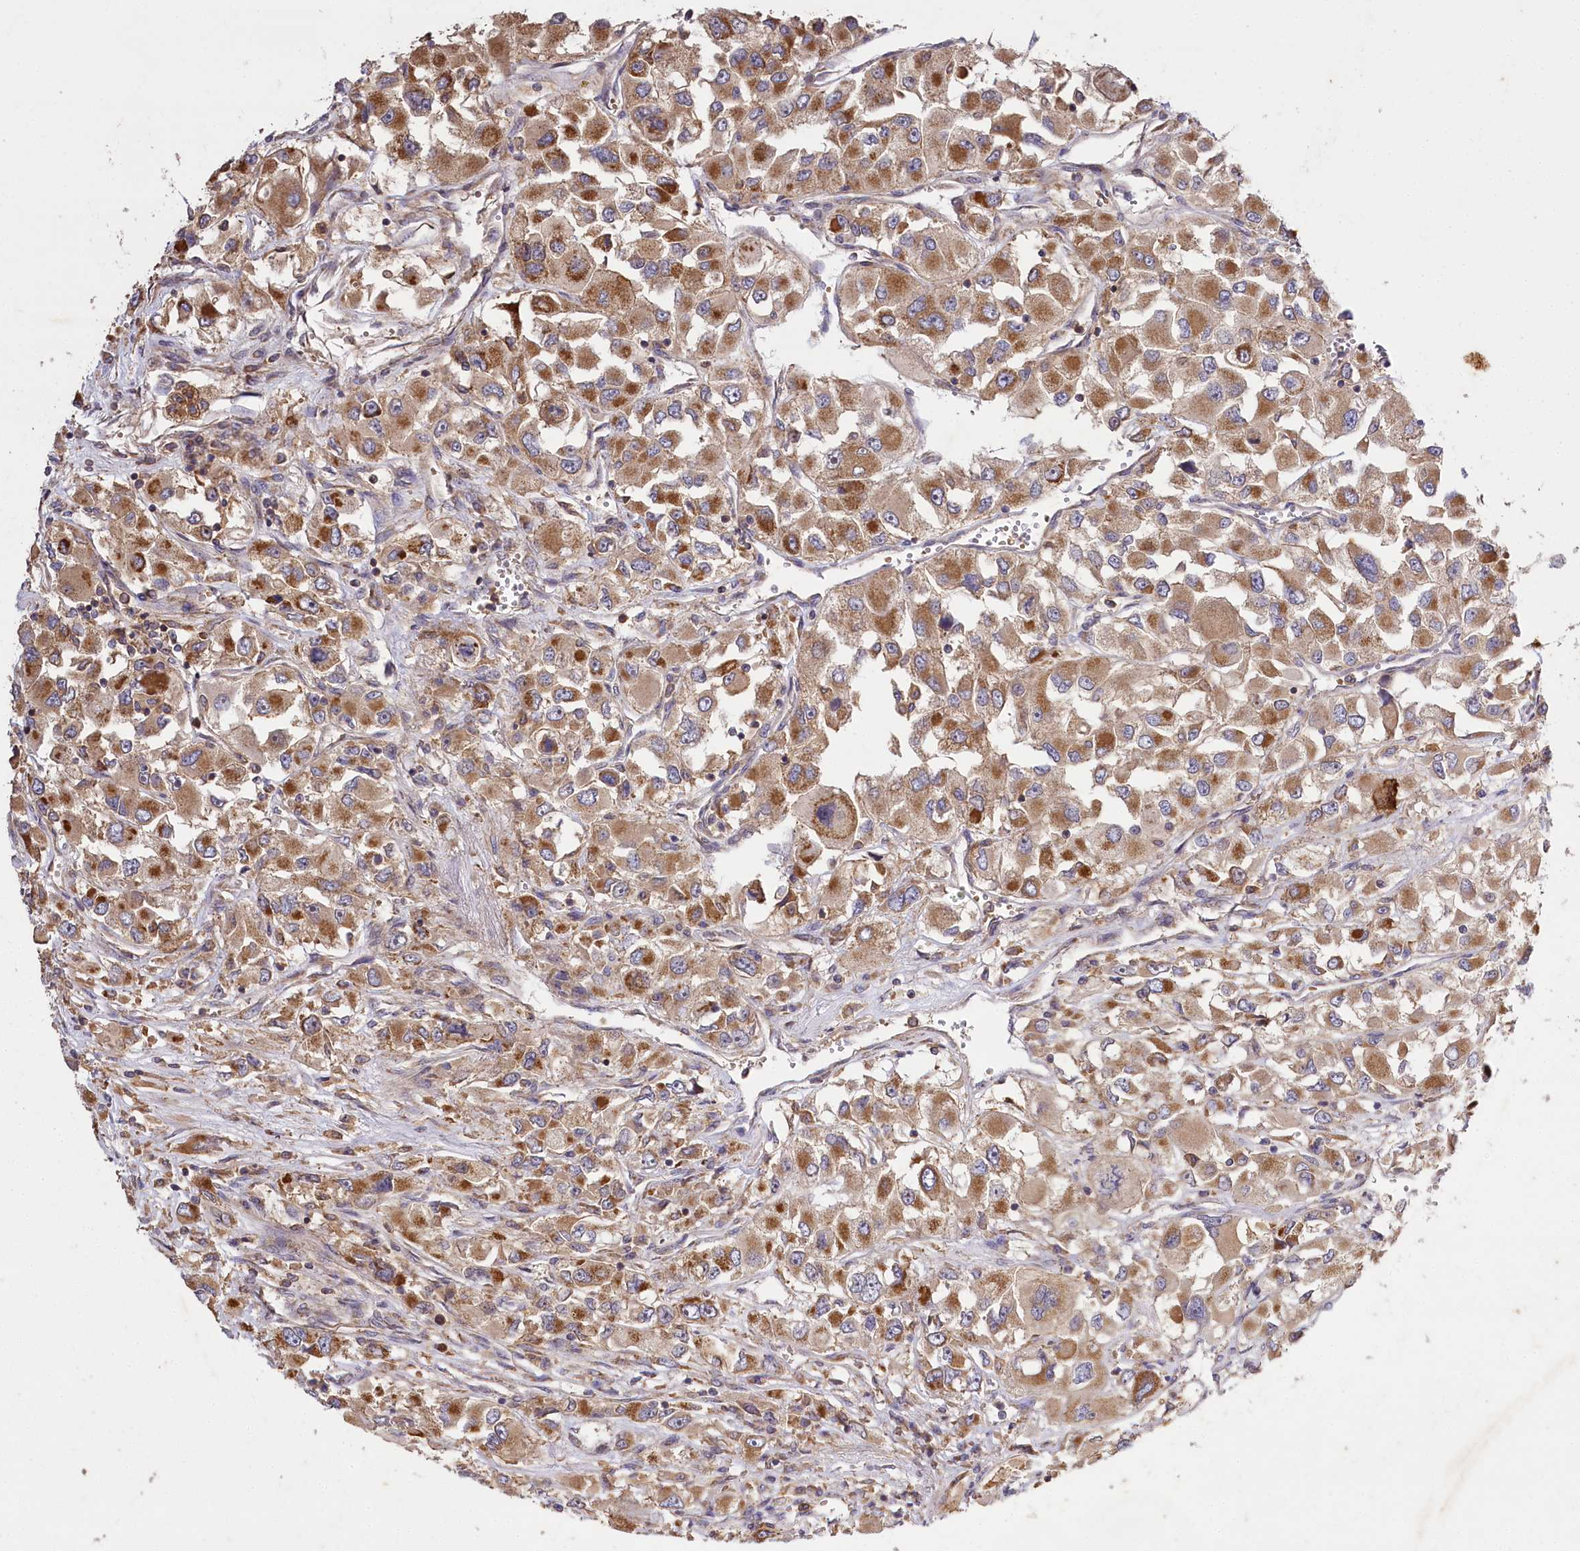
{"staining": {"intensity": "strong", "quantity": ">75%", "location": "cytoplasmic/membranous"}, "tissue": "renal cancer", "cell_type": "Tumor cells", "image_type": "cancer", "snomed": [{"axis": "morphology", "description": "Adenocarcinoma, NOS"}, {"axis": "topography", "description": "Kidney"}], "caption": "The micrograph exhibits staining of renal cancer, revealing strong cytoplasmic/membranous protein expression (brown color) within tumor cells.", "gene": "CARD19", "patient": {"sex": "female", "age": 52}}